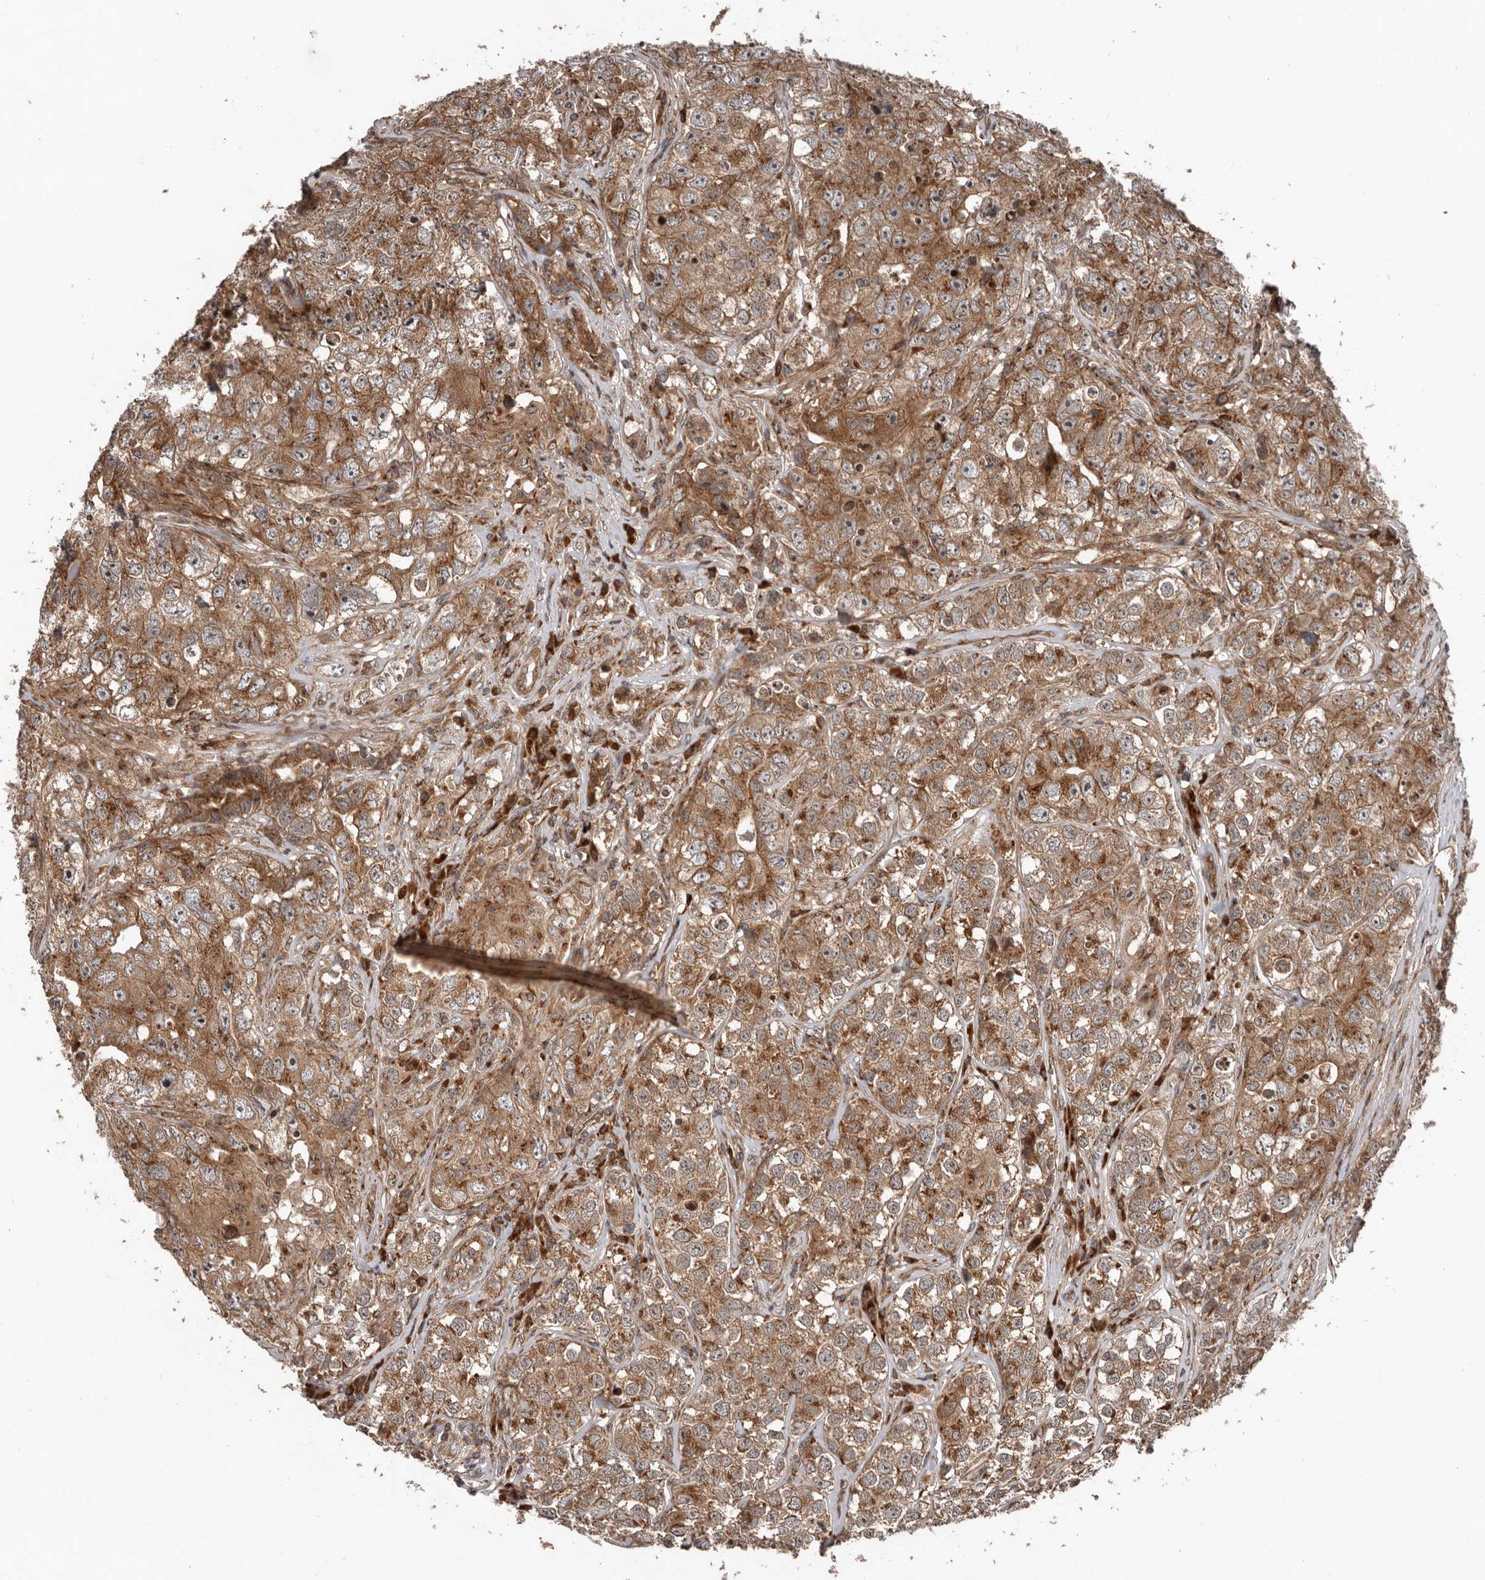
{"staining": {"intensity": "moderate", "quantity": ">75%", "location": "cytoplasmic/membranous"}, "tissue": "testis cancer", "cell_type": "Tumor cells", "image_type": "cancer", "snomed": [{"axis": "morphology", "description": "Seminoma, NOS"}, {"axis": "morphology", "description": "Carcinoma, Embryonal, NOS"}, {"axis": "topography", "description": "Testis"}], "caption": "About >75% of tumor cells in human seminoma (testis) display moderate cytoplasmic/membranous protein positivity as visualized by brown immunohistochemical staining.", "gene": "CCDC190", "patient": {"sex": "male", "age": 43}}